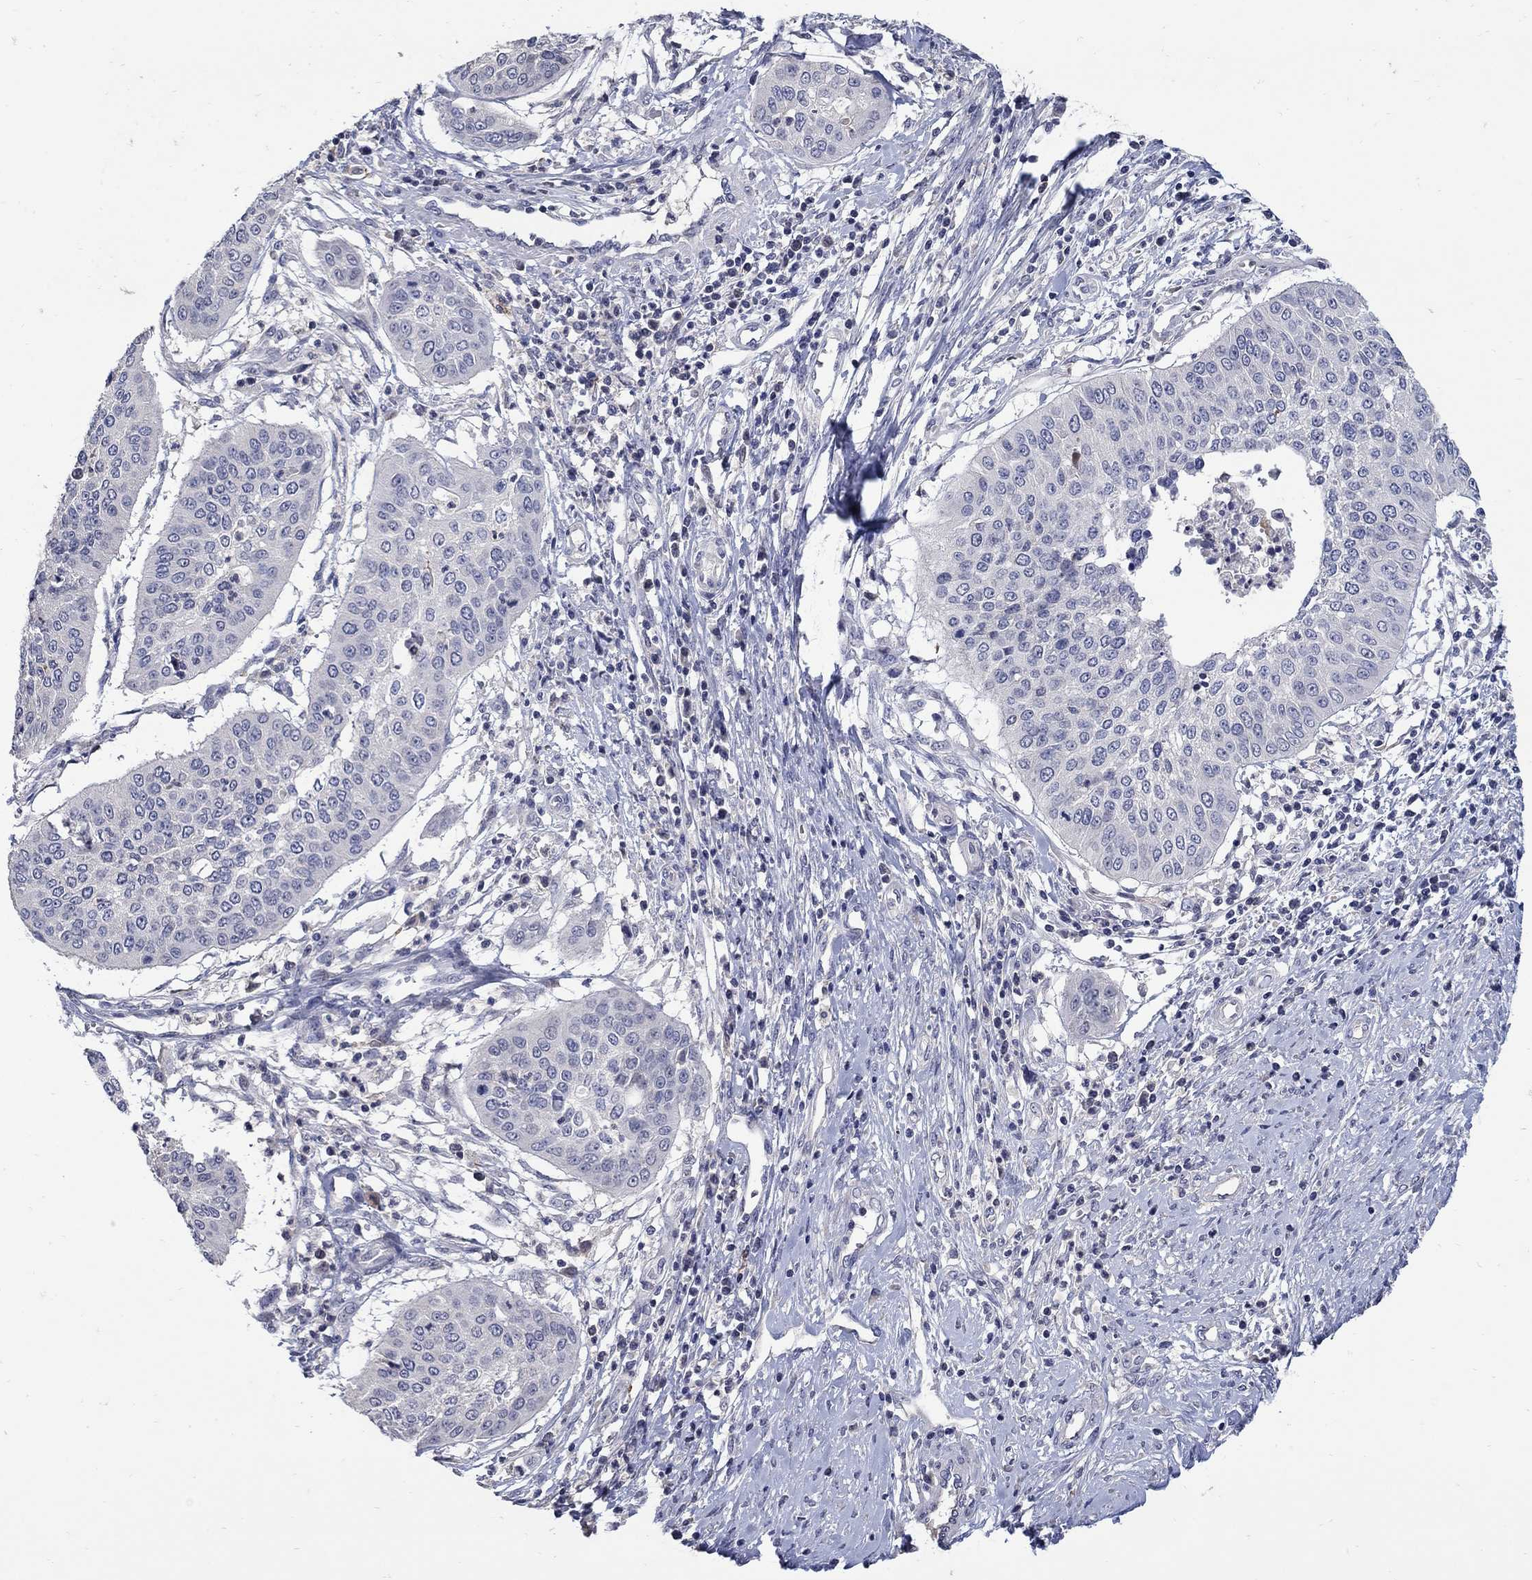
{"staining": {"intensity": "negative", "quantity": "none", "location": "none"}, "tissue": "cervical cancer", "cell_type": "Tumor cells", "image_type": "cancer", "snomed": [{"axis": "morphology", "description": "Normal tissue, NOS"}, {"axis": "morphology", "description": "Squamous cell carcinoma, NOS"}, {"axis": "topography", "description": "Cervix"}], "caption": "Tumor cells are negative for protein expression in human cervical cancer (squamous cell carcinoma).", "gene": "CETN1", "patient": {"sex": "female", "age": 39}}